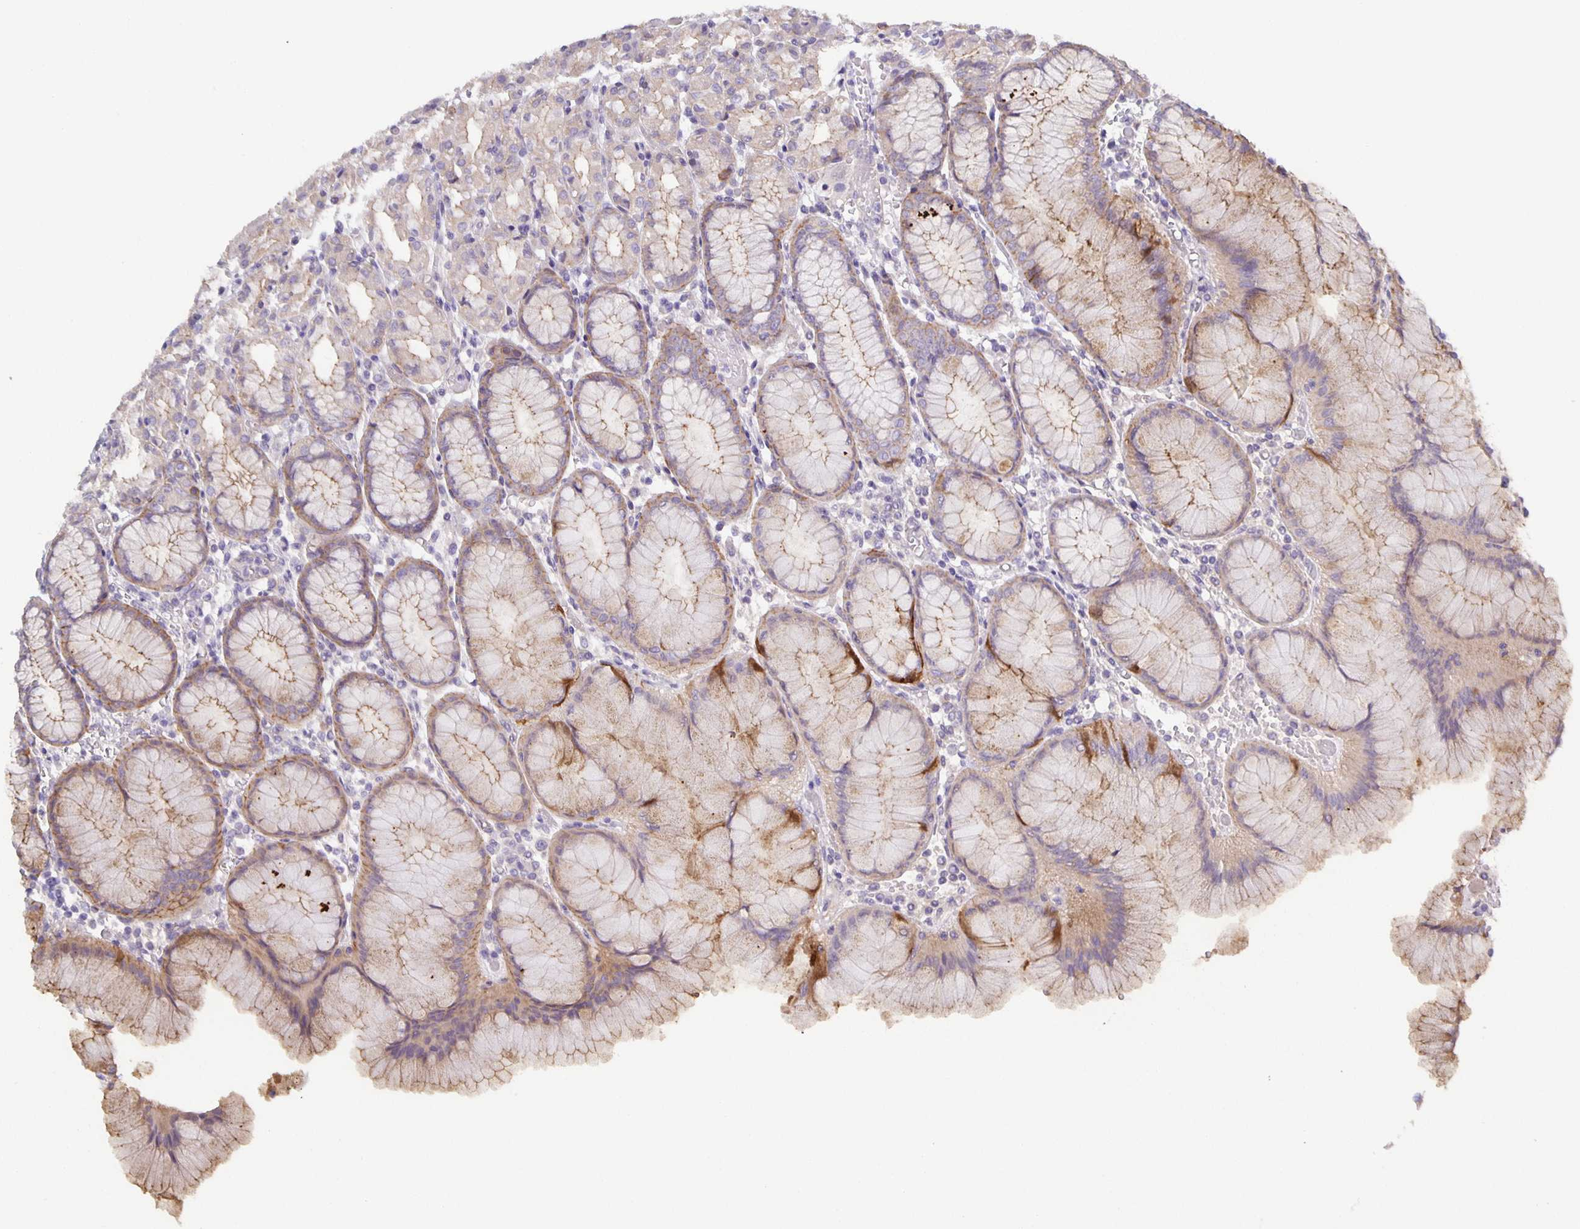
{"staining": {"intensity": "moderate", "quantity": "<25%", "location": "cytoplasmic/membranous"}, "tissue": "stomach", "cell_type": "Glandular cells", "image_type": "normal", "snomed": [{"axis": "morphology", "description": "Normal tissue, NOS"}, {"axis": "topography", "description": "Stomach"}], "caption": "Protein analysis of normal stomach reveals moderate cytoplasmic/membranous expression in approximately <25% of glandular cells. (Brightfield microscopy of DAB IHC at high magnification).", "gene": "PTPN3", "patient": {"sex": "female", "age": 57}}